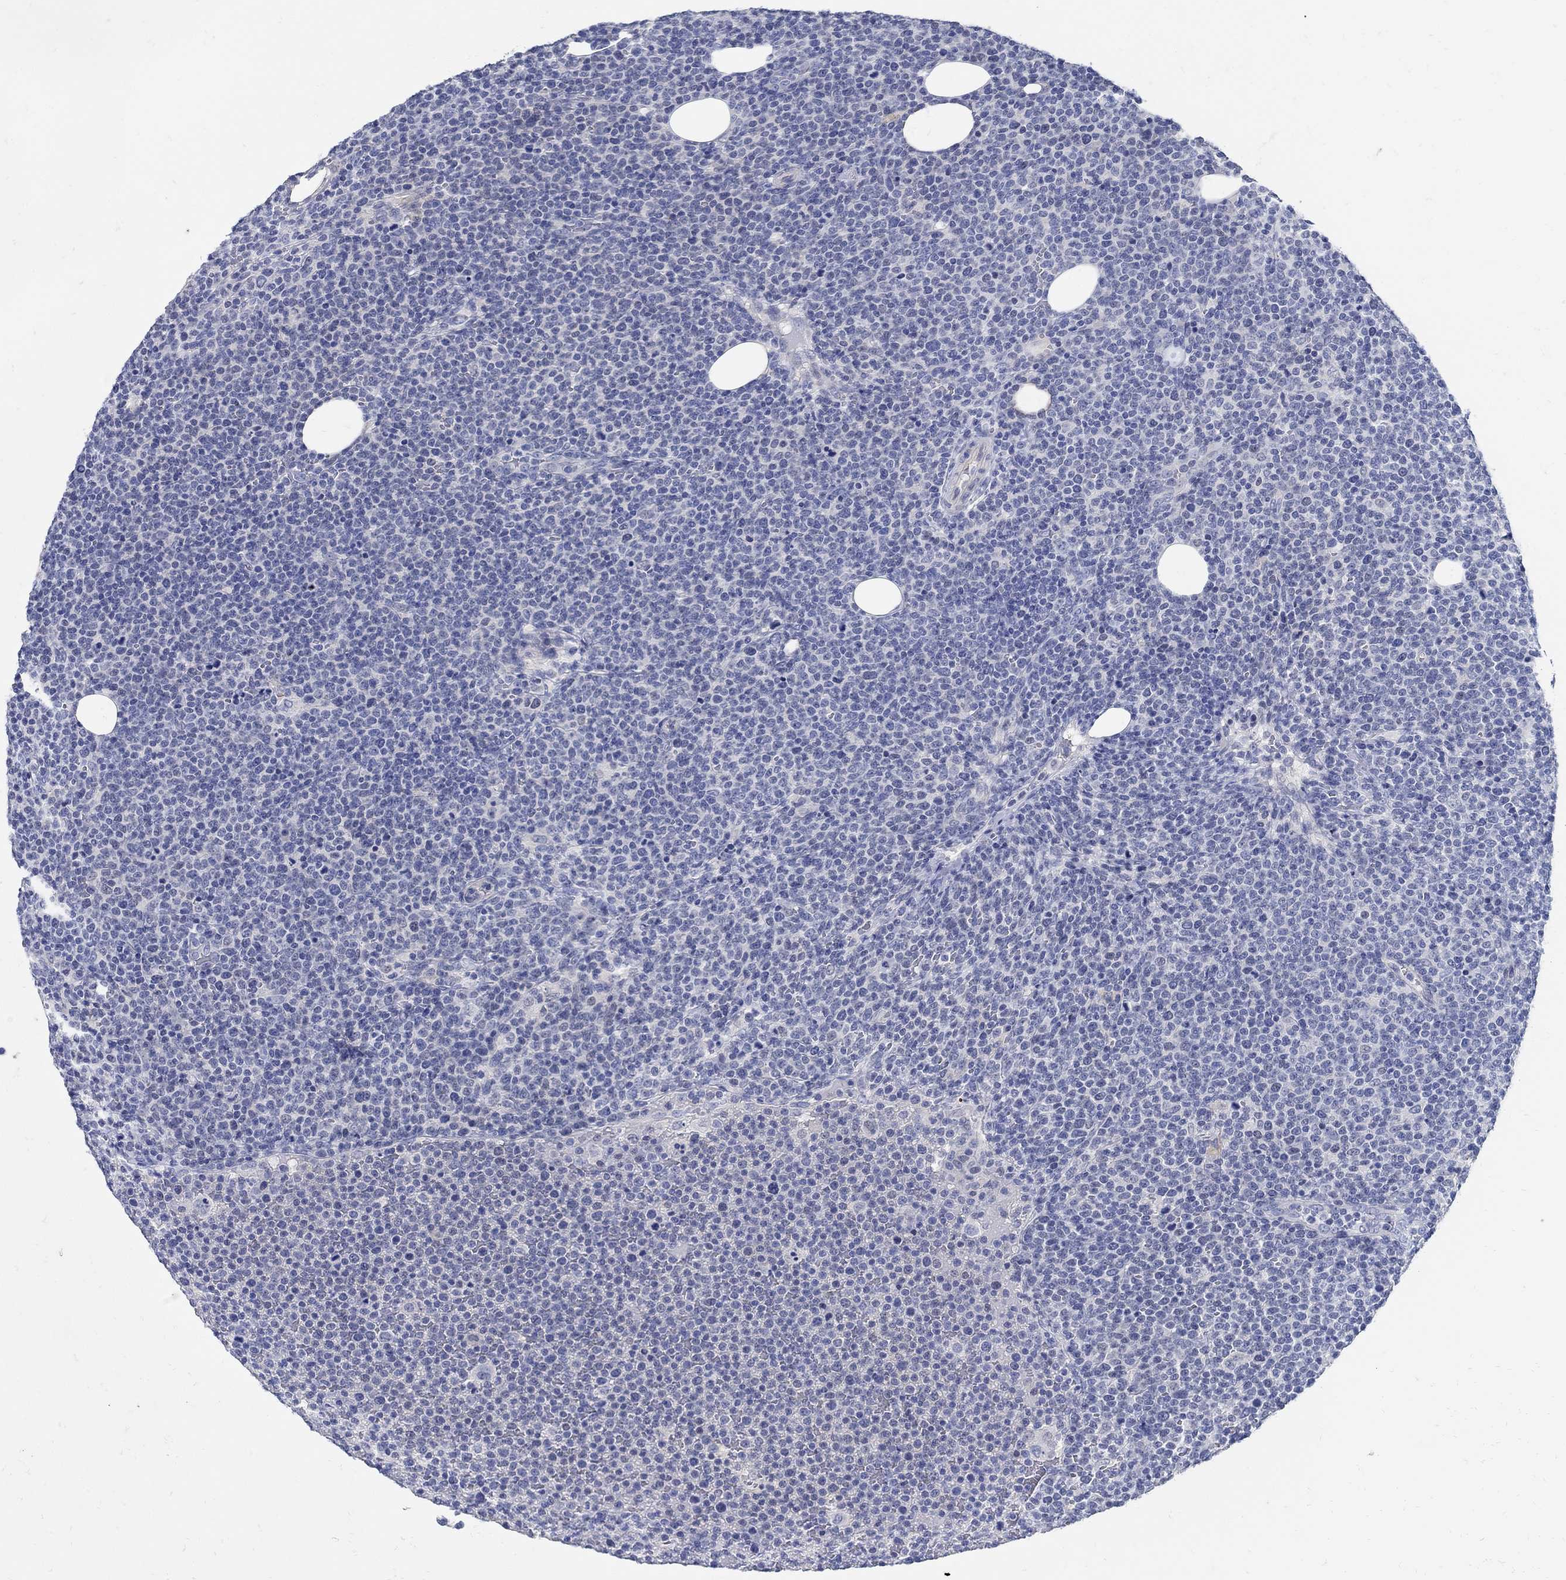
{"staining": {"intensity": "negative", "quantity": "none", "location": "none"}, "tissue": "lymphoma", "cell_type": "Tumor cells", "image_type": "cancer", "snomed": [{"axis": "morphology", "description": "Malignant lymphoma, non-Hodgkin's type, High grade"}, {"axis": "topography", "description": "Lymph node"}], "caption": "An IHC micrograph of lymphoma is shown. There is no staining in tumor cells of lymphoma.", "gene": "NOS1", "patient": {"sex": "male", "age": 61}}